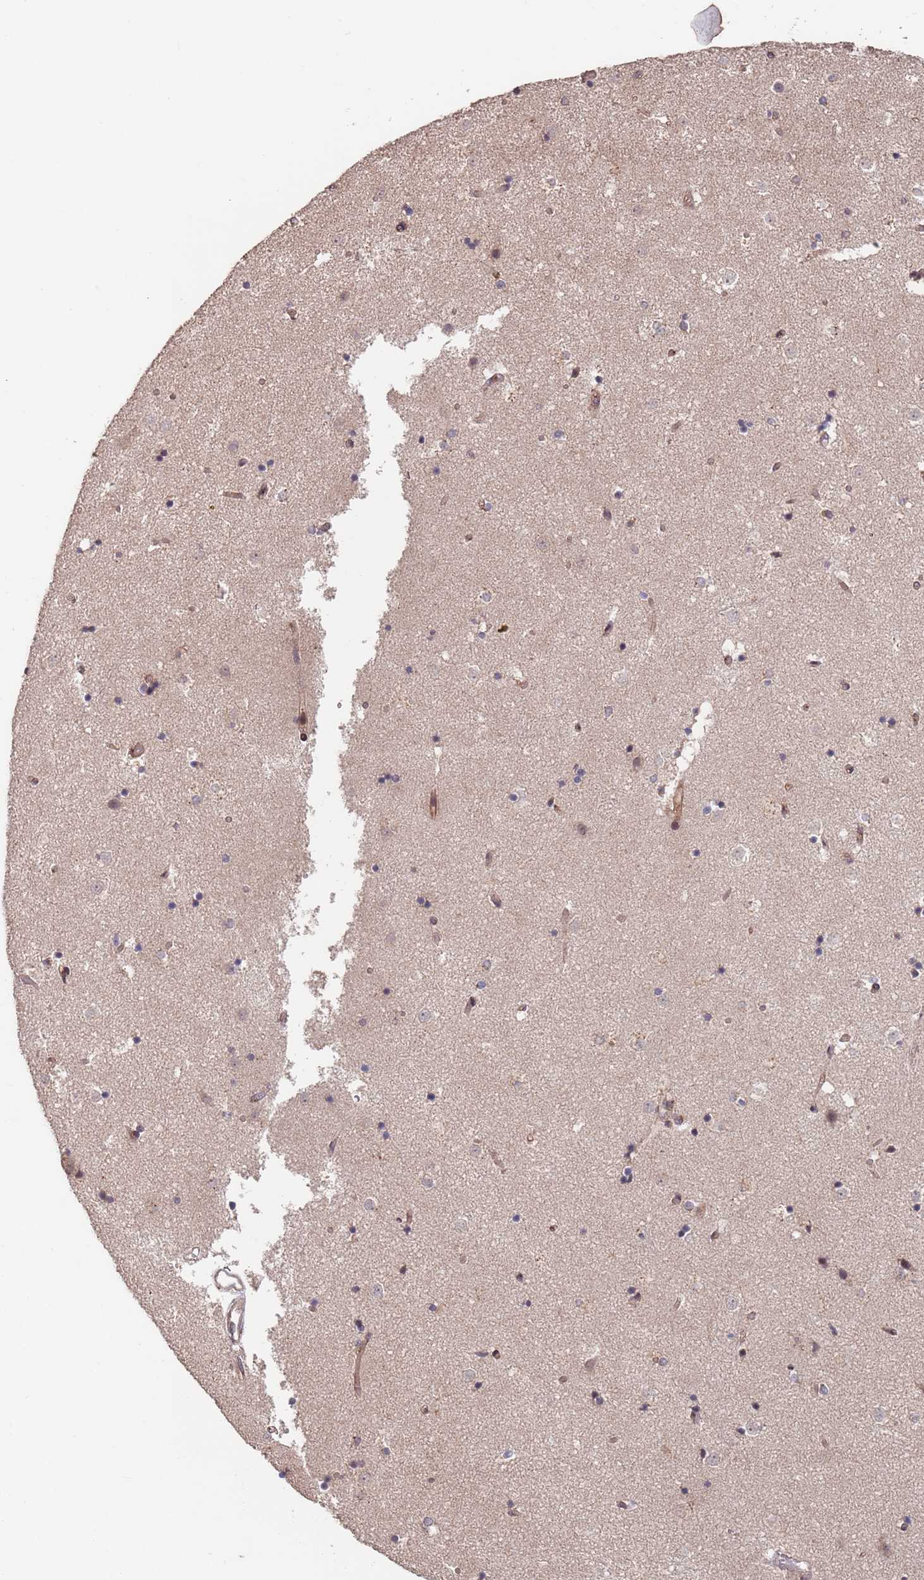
{"staining": {"intensity": "negative", "quantity": "none", "location": "none"}, "tissue": "caudate", "cell_type": "Glial cells", "image_type": "normal", "snomed": [{"axis": "morphology", "description": "Normal tissue, NOS"}, {"axis": "topography", "description": "Lateral ventricle wall"}], "caption": "The micrograph exhibits no significant positivity in glial cells of caudate.", "gene": "UNC45A", "patient": {"sex": "female", "age": 52}}